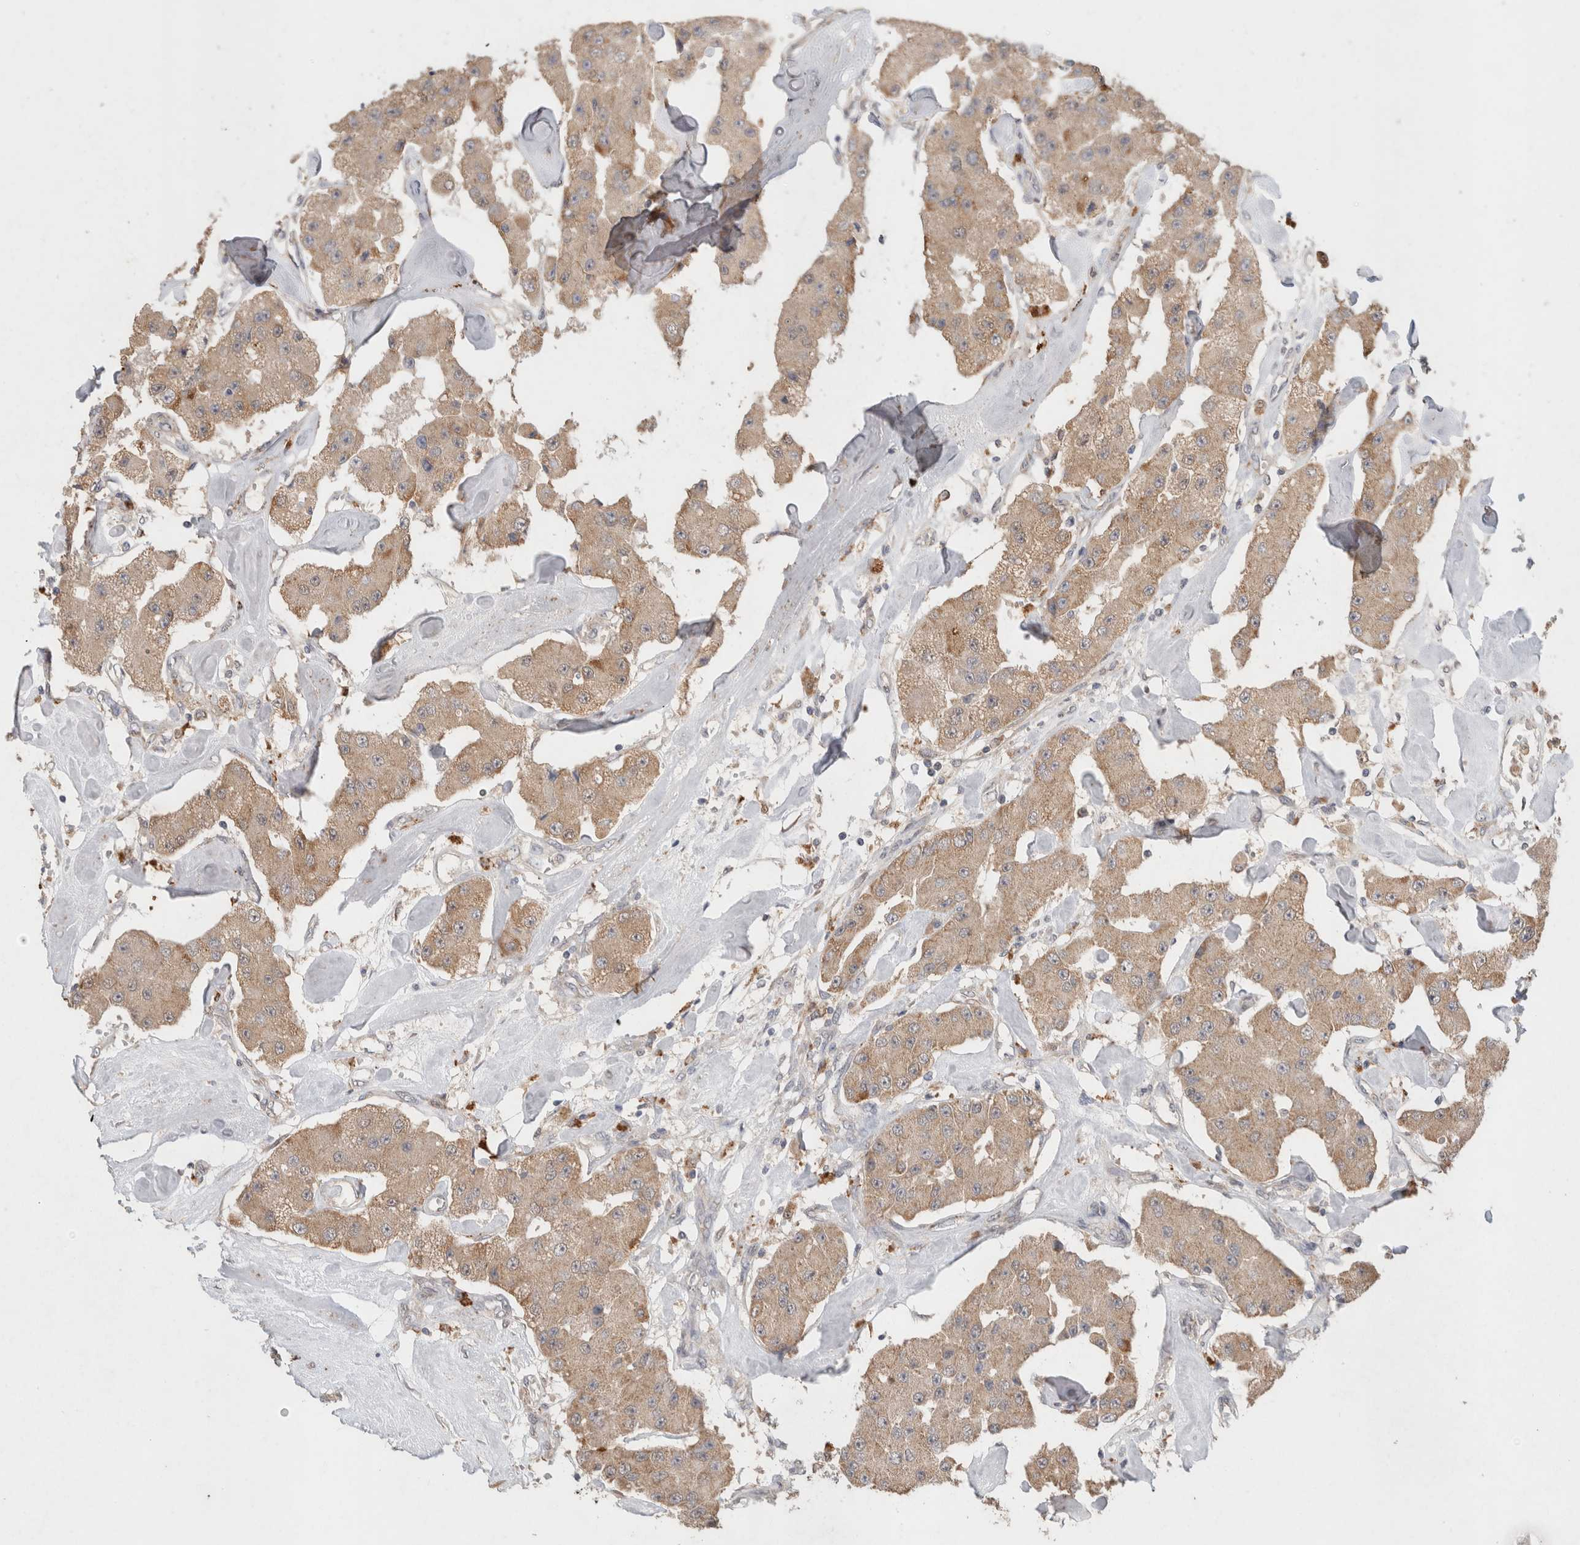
{"staining": {"intensity": "moderate", "quantity": ">75%", "location": "cytoplasmic/membranous"}, "tissue": "carcinoid", "cell_type": "Tumor cells", "image_type": "cancer", "snomed": [{"axis": "morphology", "description": "Carcinoid, malignant, NOS"}, {"axis": "topography", "description": "Pancreas"}], "caption": "A micrograph showing moderate cytoplasmic/membranous positivity in approximately >75% of tumor cells in malignant carcinoid, as visualized by brown immunohistochemical staining.", "gene": "RAB14", "patient": {"sex": "male", "age": 41}}